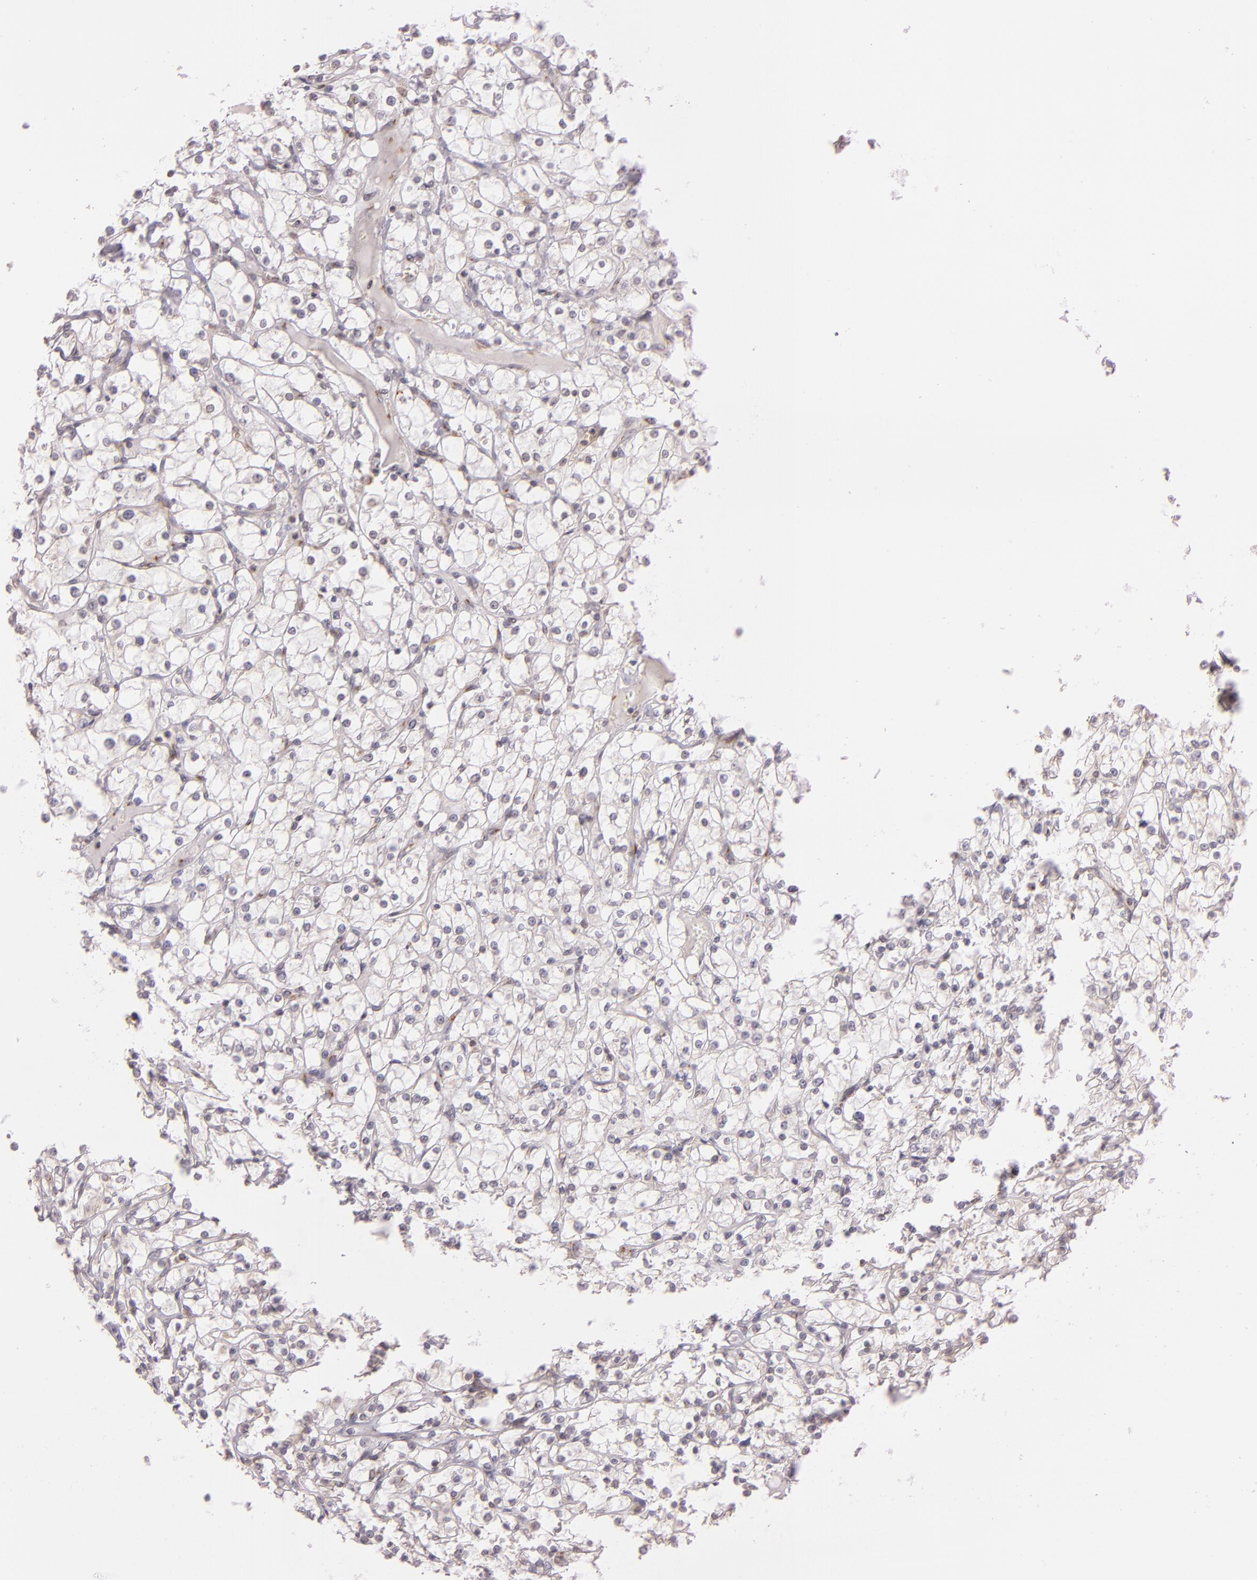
{"staining": {"intensity": "negative", "quantity": "none", "location": "none"}, "tissue": "renal cancer", "cell_type": "Tumor cells", "image_type": "cancer", "snomed": [{"axis": "morphology", "description": "Adenocarcinoma, NOS"}, {"axis": "topography", "description": "Kidney"}], "caption": "This image is of renal cancer stained with immunohistochemistry to label a protein in brown with the nuclei are counter-stained blue. There is no positivity in tumor cells.", "gene": "LGMN", "patient": {"sex": "female", "age": 73}}